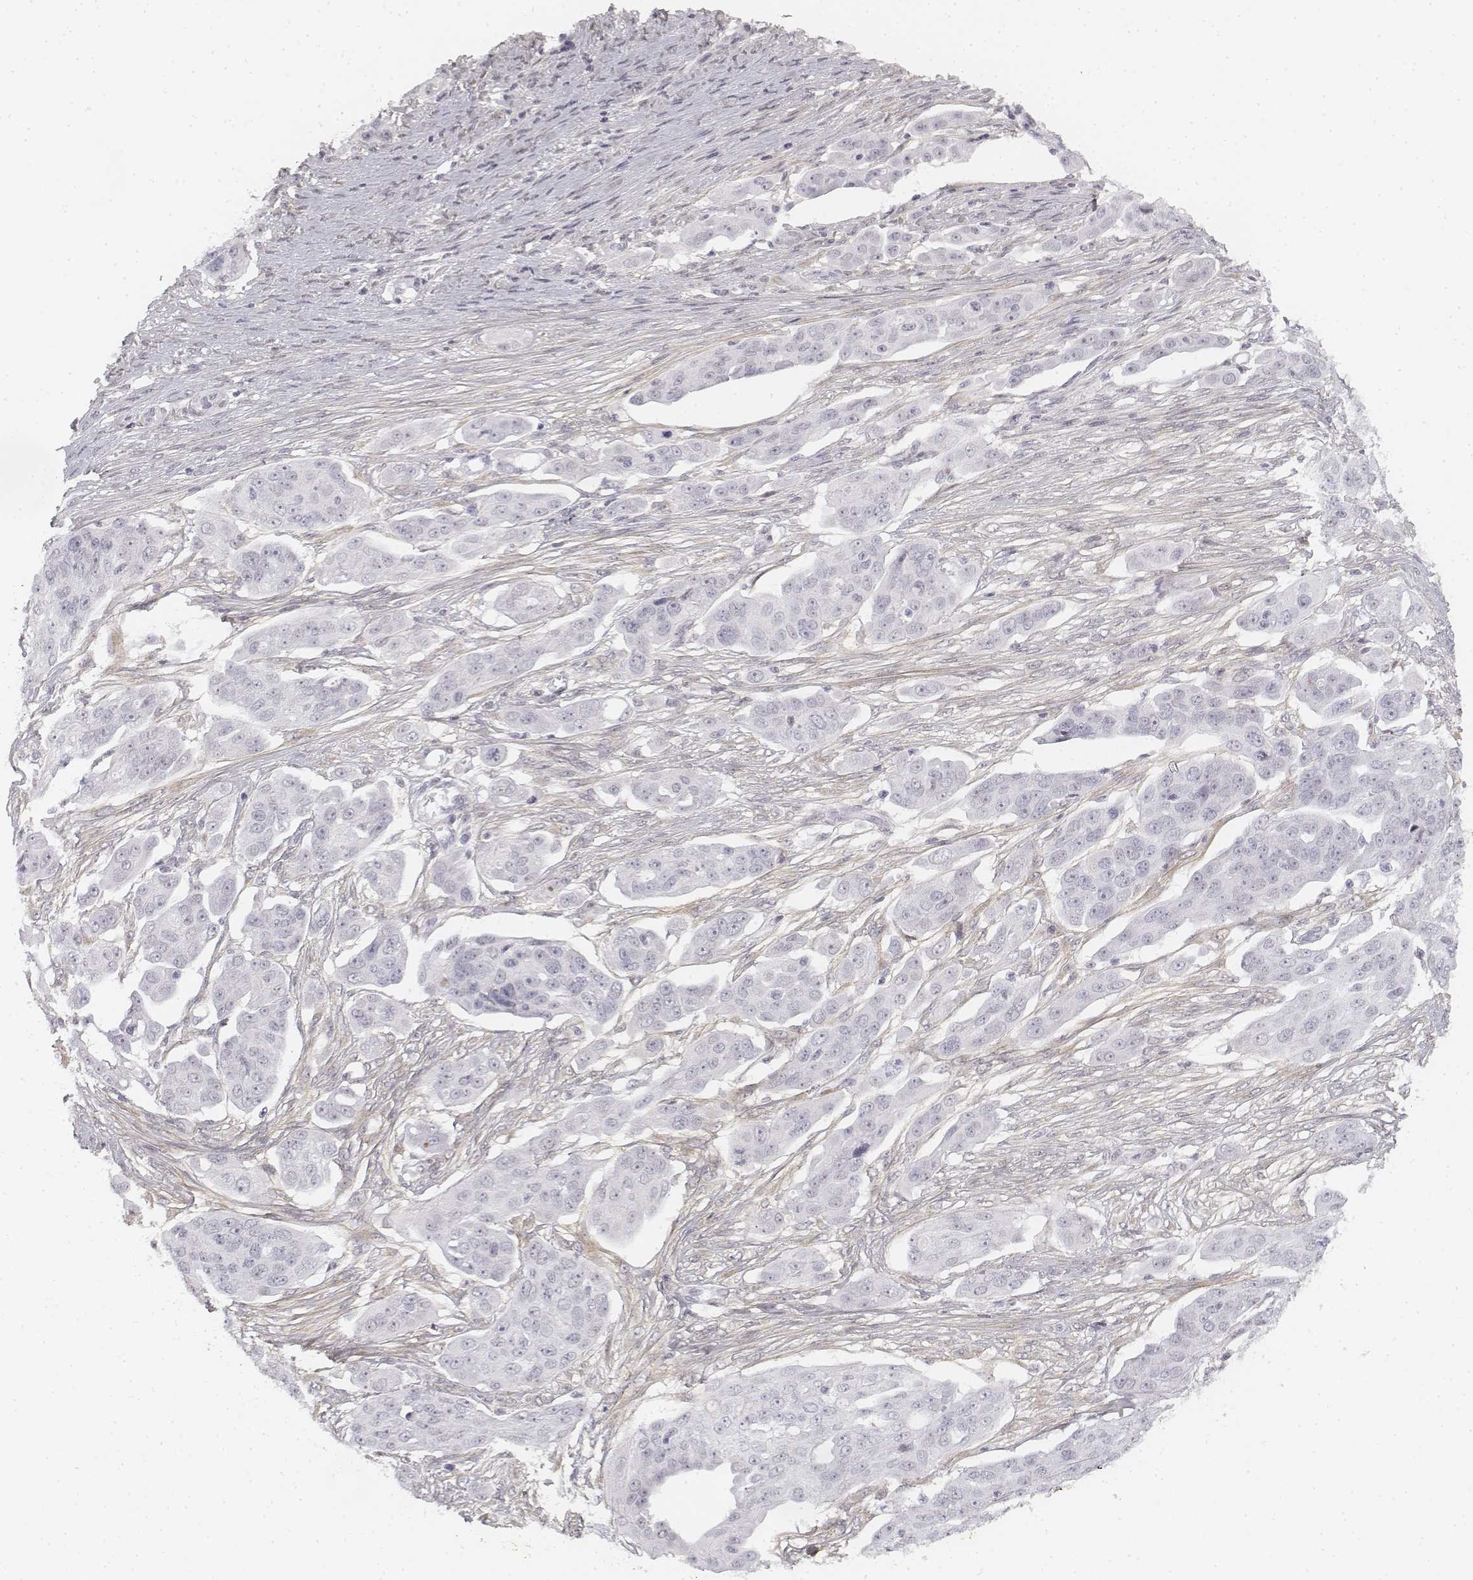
{"staining": {"intensity": "negative", "quantity": "none", "location": "none"}, "tissue": "ovarian cancer", "cell_type": "Tumor cells", "image_type": "cancer", "snomed": [{"axis": "morphology", "description": "Carcinoma, endometroid"}, {"axis": "topography", "description": "Ovary"}], "caption": "The immunohistochemistry (IHC) histopathology image has no significant staining in tumor cells of ovarian cancer (endometroid carcinoma) tissue.", "gene": "KRT84", "patient": {"sex": "female", "age": 70}}